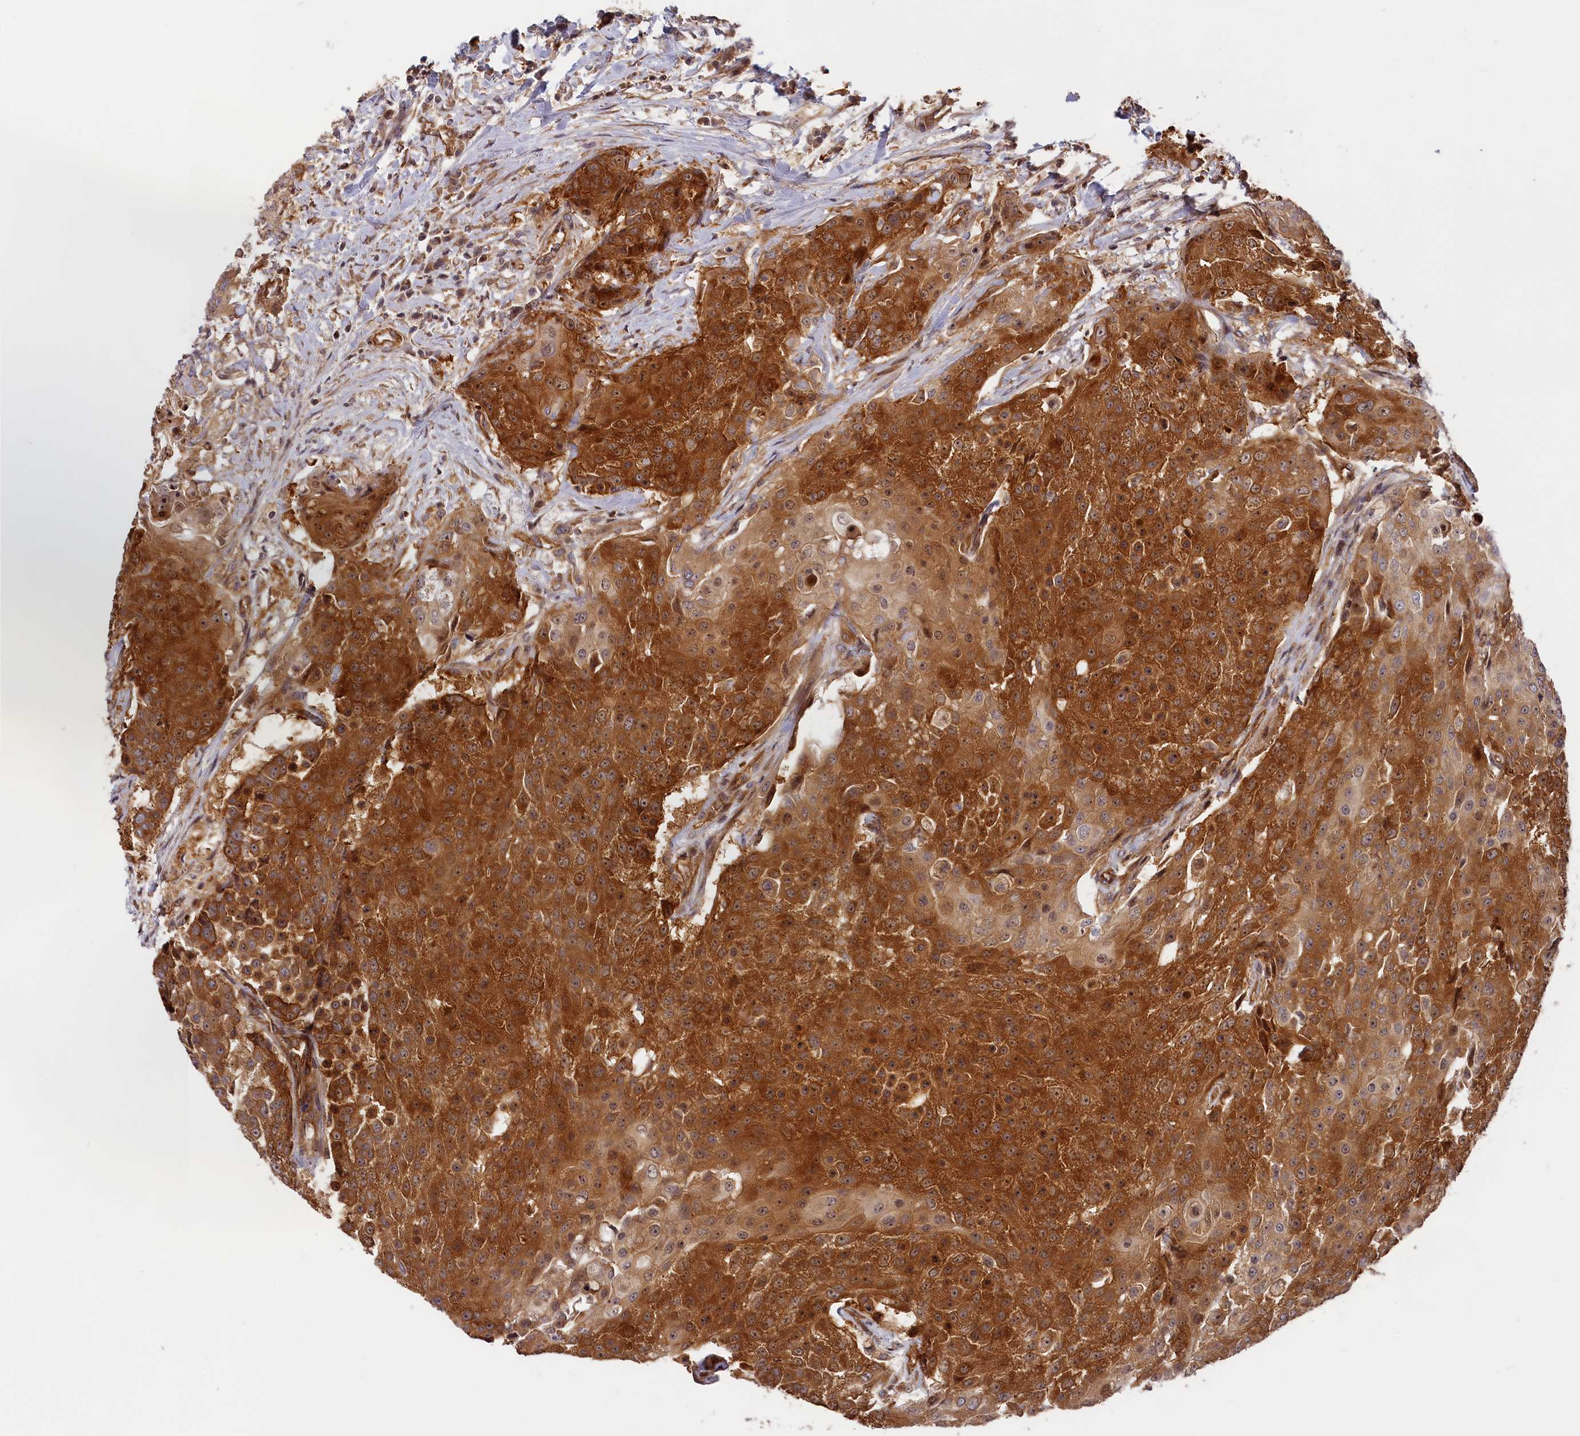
{"staining": {"intensity": "strong", "quantity": ">75%", "location": "cytoplasmic/membranous"}, "tissue": "urothelial cancer", "cell_type": "Tumor cells", "image_type": "cancer", "snomed": [{"axis": "morphology", "description": "Urothelial carcinoma, High grade"}, {"axis": "topography", "description": "Urinary bladder"}], "caption": "Immunohistochemical staining of urothelial carcinoma (high-grade) reveals strong cytoplasmic/membranous protein staining in approximately >75% of tumor cells.", "gene": "CEP44", "patient": {"sex": "female", "age": 63}}